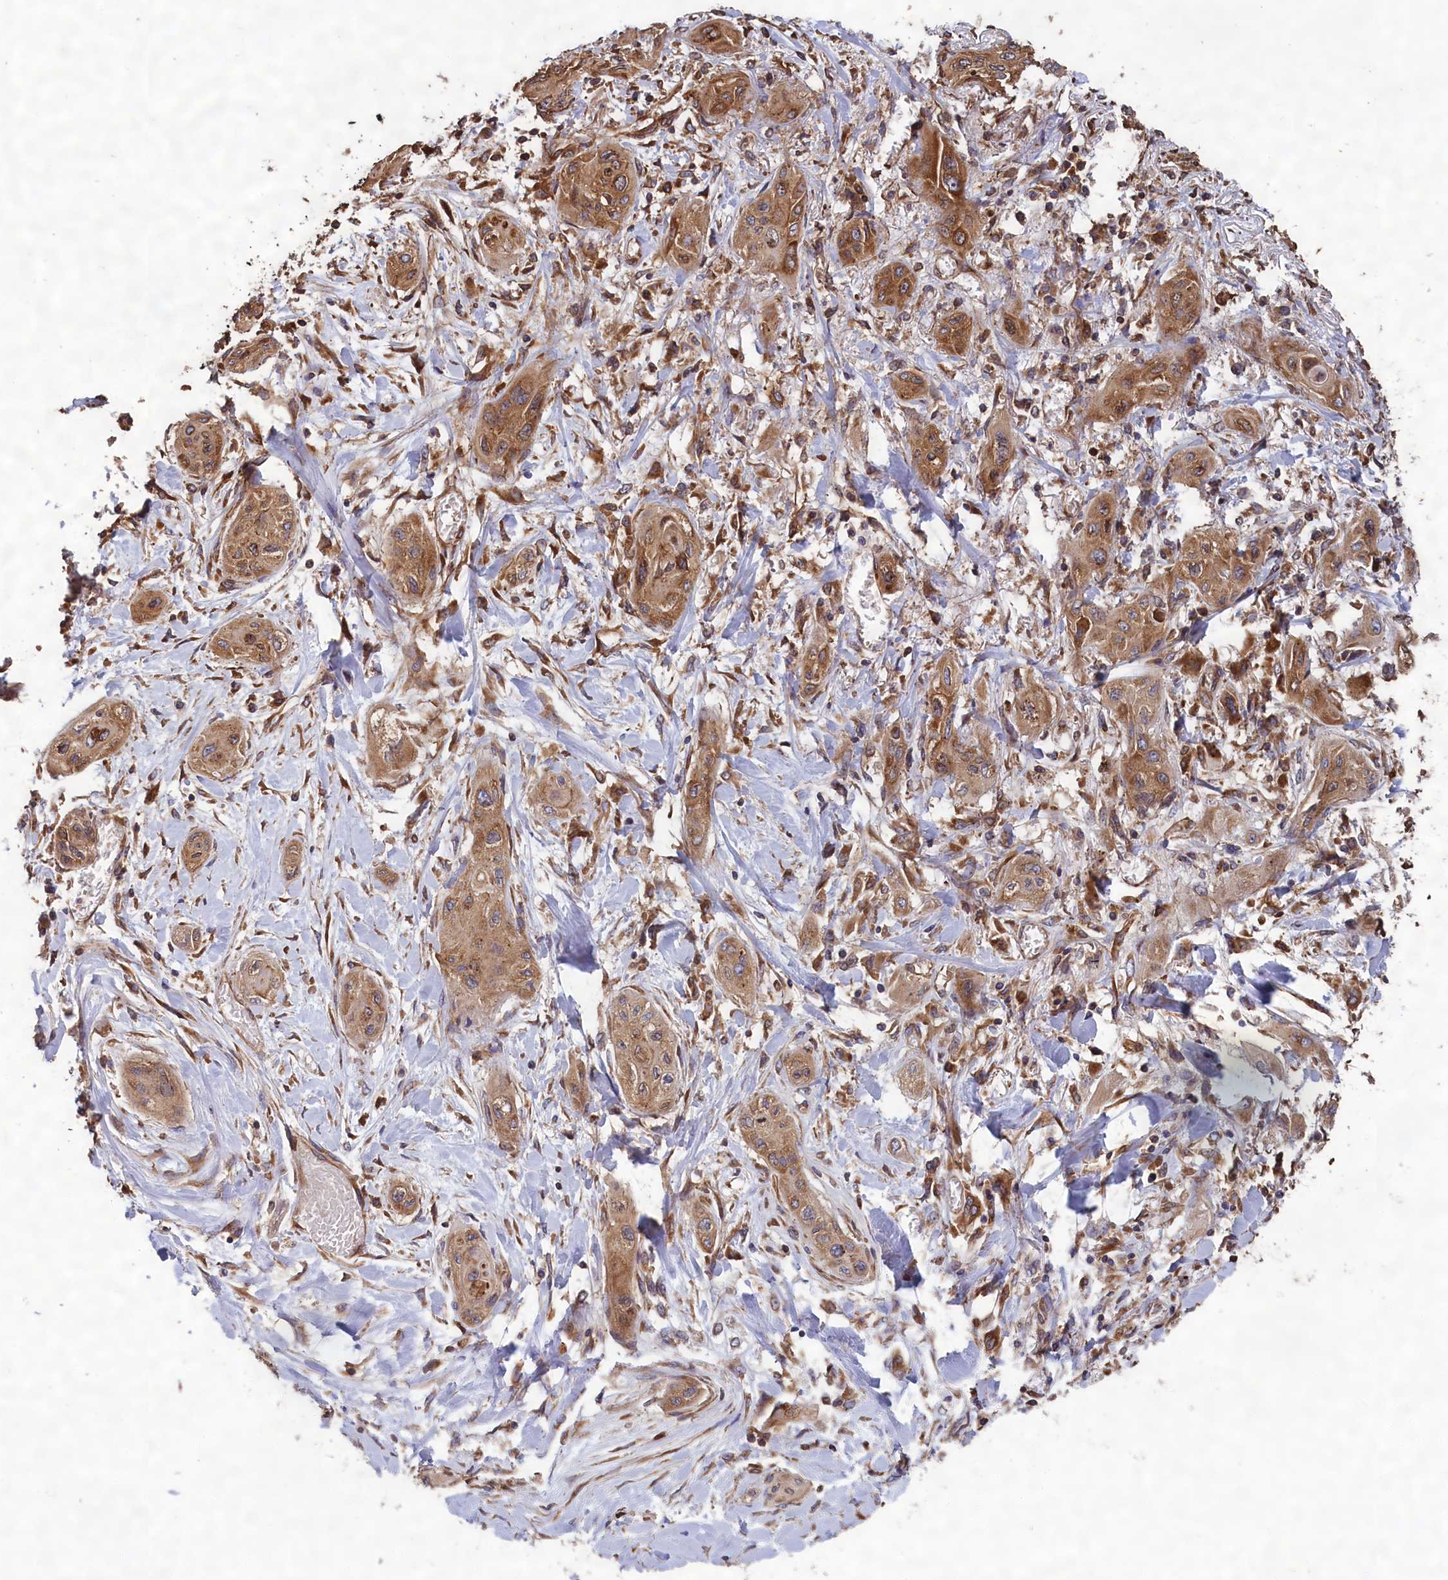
{"staining": {"intensity": "moderate", "quantity": ">75%", "location": "cytoplasmic/membranous"}, "tissue": "lung cancer", "cell_type": "Tumor cells", "image_type": "cancer", "snomed": [{"axis": "morphology", "description": "Squamous cell carcinoma, NOS"}, {"axis": "topography", "description": "Lung"}], "caption": "This is a micrograph of immunohistochemistry (IHC) staining of lung cancer (squamous cell carcinoma), which shows moderate staining in the cytoplasmic/membranous of tumor cells.", "gene": "CCDC124", "patient": {"sex": "female", "age": 47}}